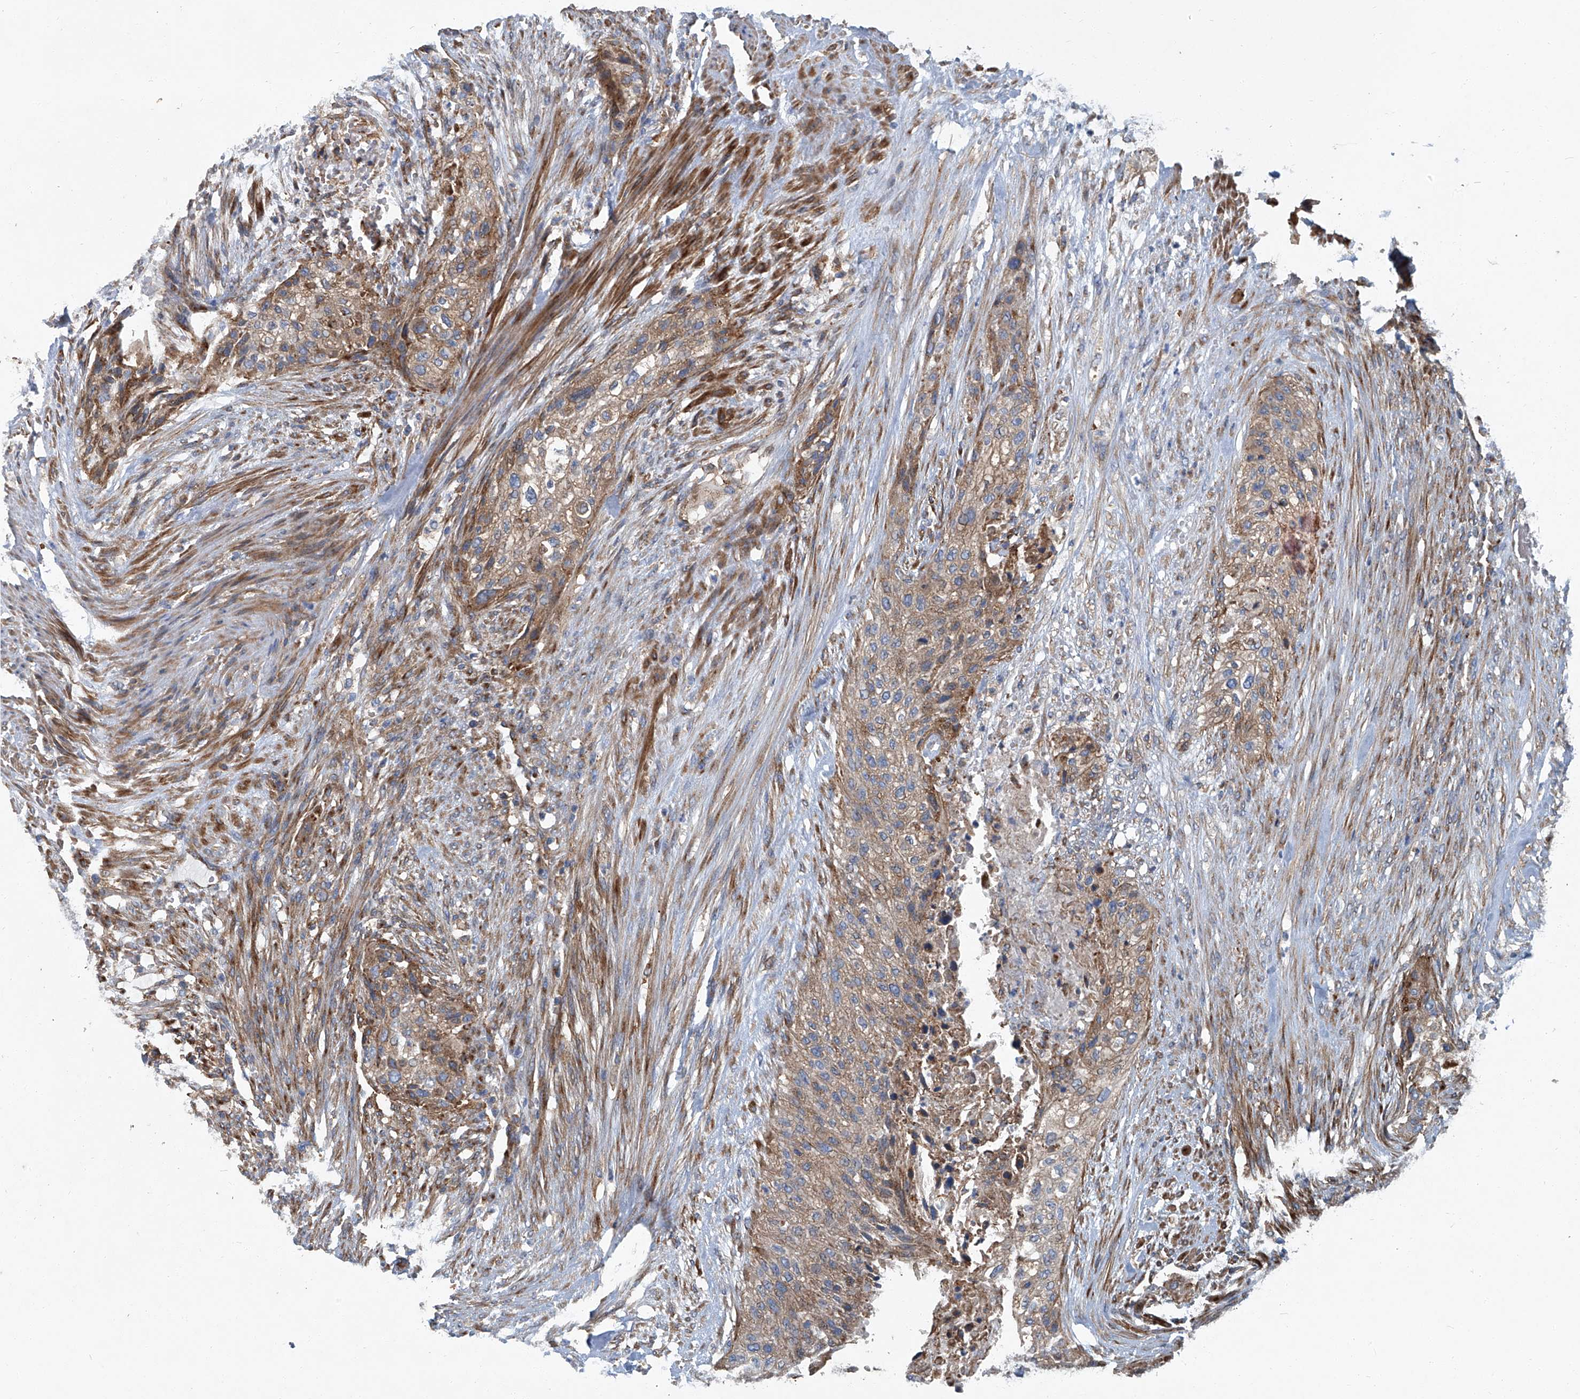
{"staining": {"intensity": "moderate", "quantity": ">75%", "location": "cytoplasmic/membranous"}, "tissue": "urothelial cancer", "cell_type": "Tumor cells", "image_type": "cancer", "snomed": [{"axis": "morphology", "description": "Urothelial carcinoma, High grade"}, {"axis": "topography", "description": "Urinary bladder"}], "caption": "Approximately >75% of tumor cells in urothelial cancer demonstrate moderate cytoplasmic/membranous protein positivity as visualized by brown immunohistochemical staining.", "gene": "PIGH", "patient": {"sex": "male", "age": 35}}